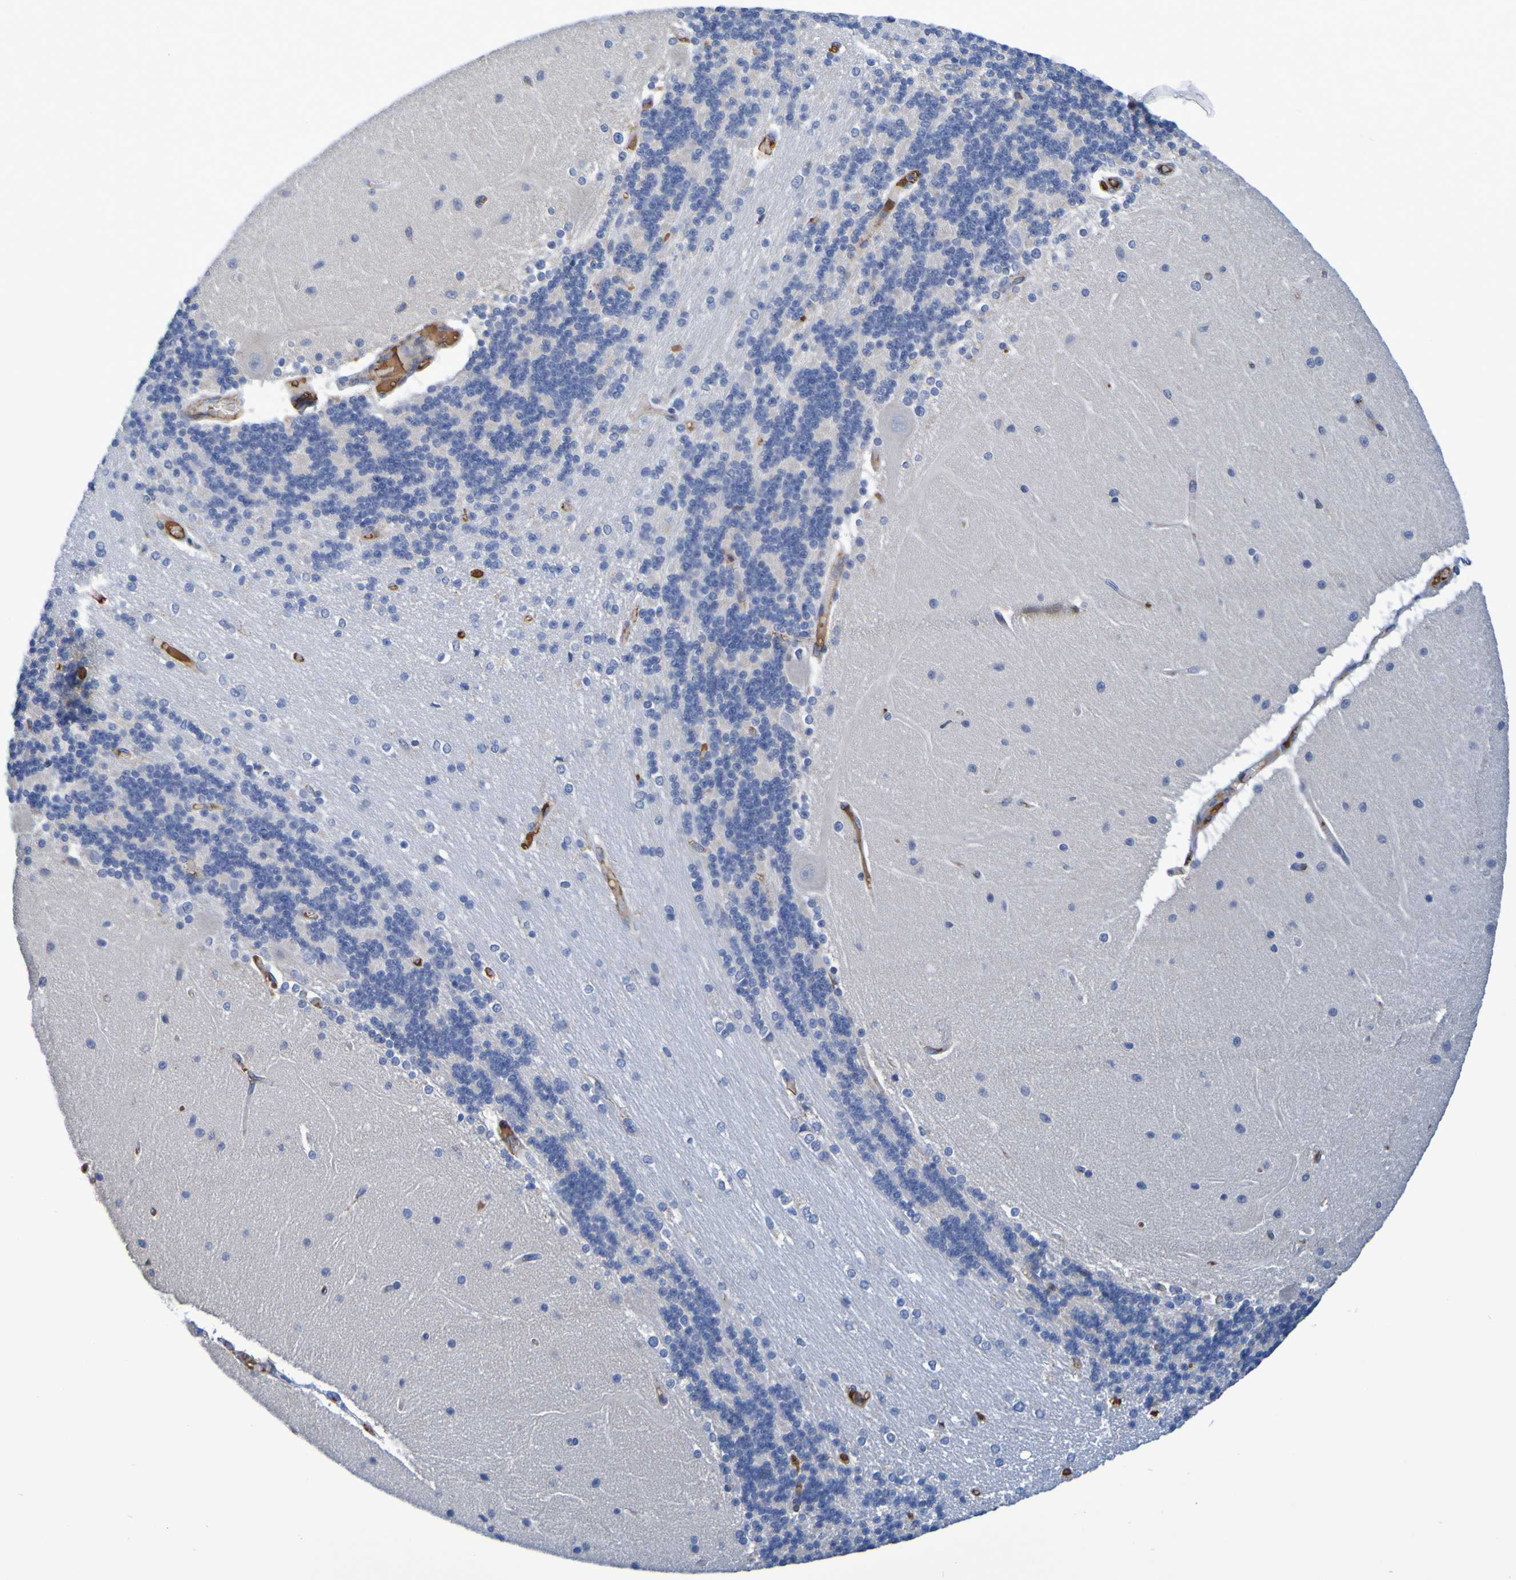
{"staining": {"intensity": "negative", "quantity": "none", "location": "none"}, "tissue": "cerebellum", "cell_type": "Cells in granular layer", "image_type": "normal", "snomed": [{"axis": "morphology", "description": "Normal tissue, NOS"}, {"axis": "topography", "description": "Cerebellum"}], "caption": "DAB immunohistochemical staining of benign cerebellum reveals no significant positivity in cells in granular layer. Brightfield microscopy of IHC stained with DAB (brown) and hematoxylin (blue), captured at high magnification.", "gene": "GAB3", "patient": {"sex": "female", "age": 54}}